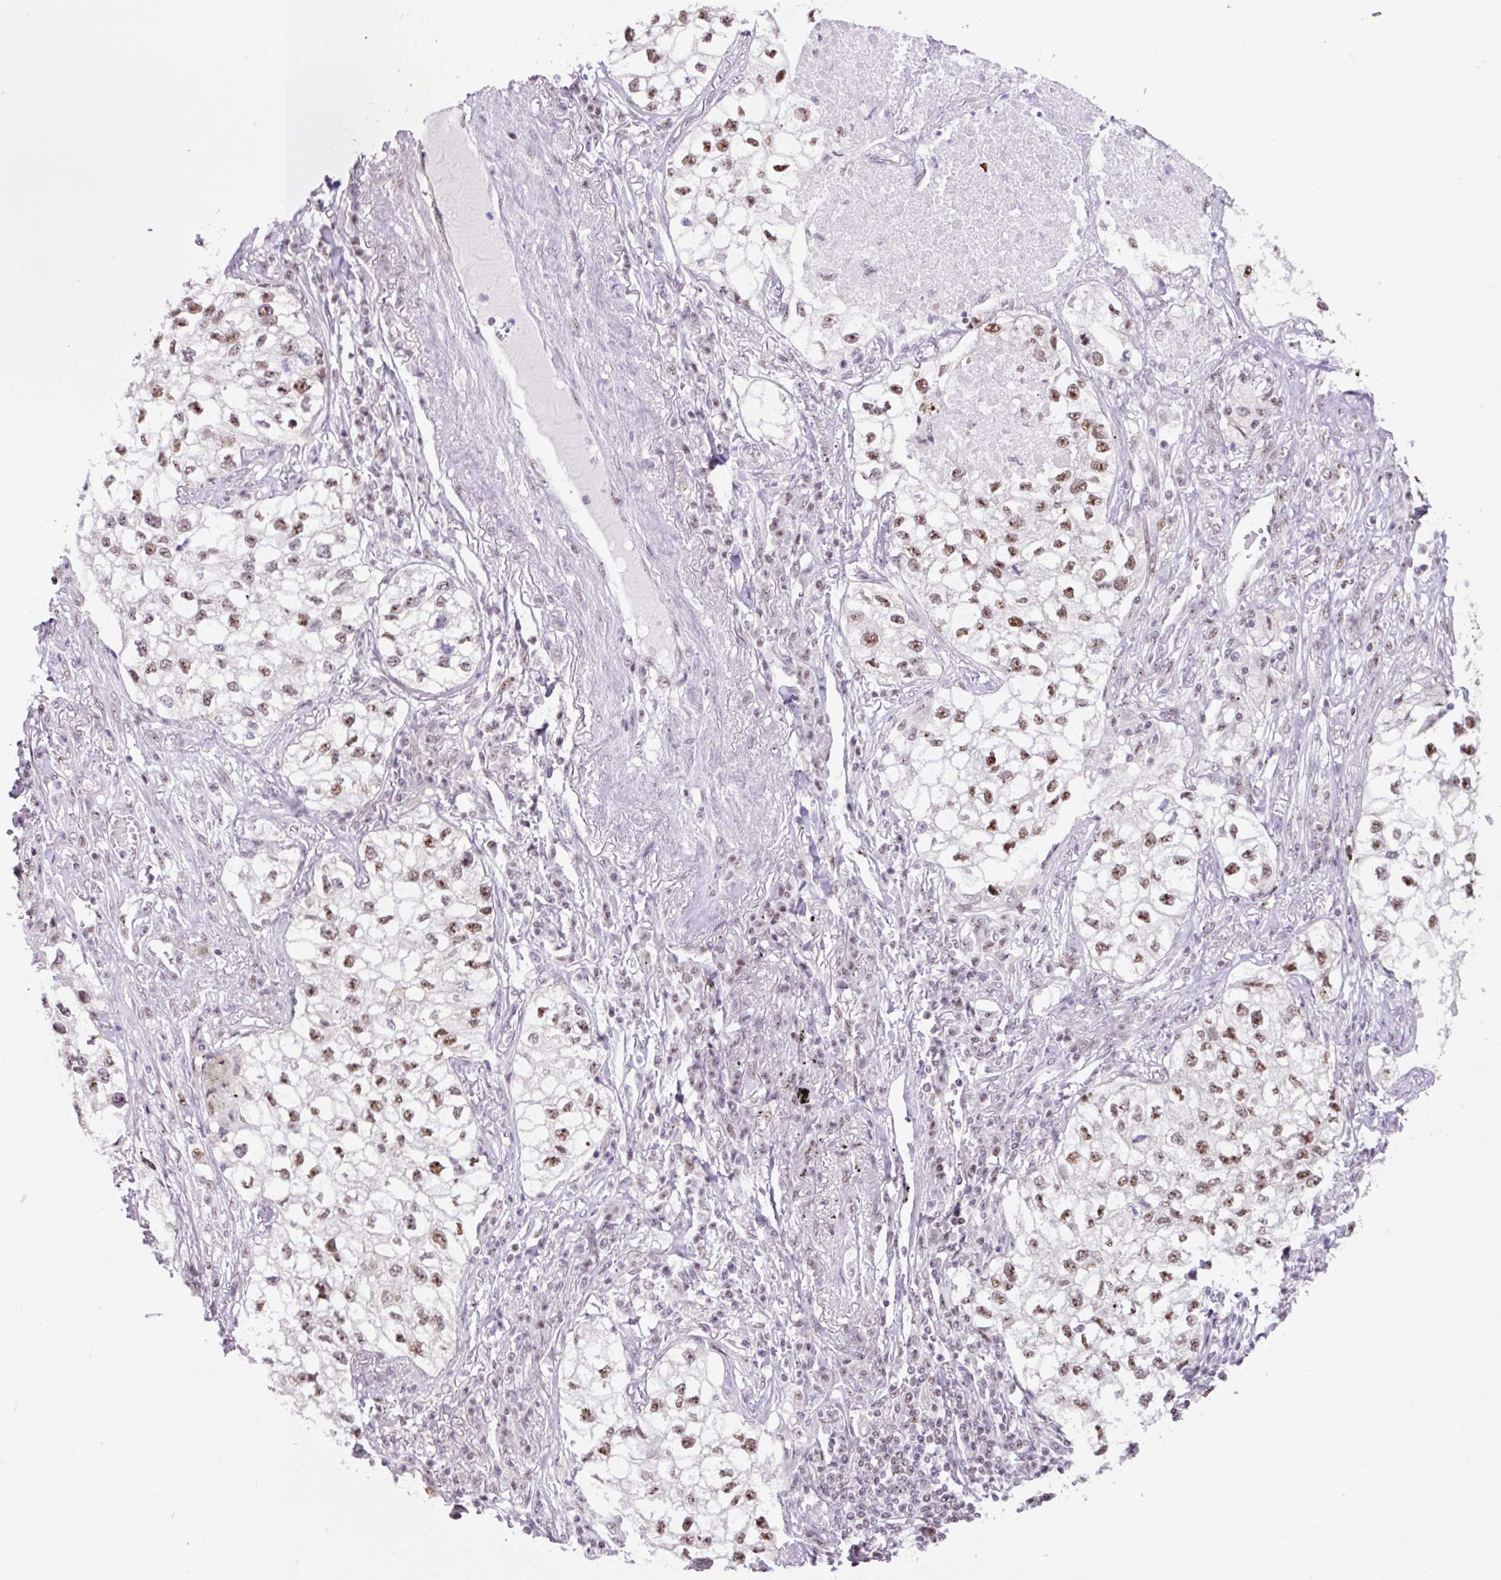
{"staining": {"intensity": "moderate", "quantity": ">75%", "location": "nuclear"}, "tissue": "lung cancer", "cell_type": "Tumor cells", "image_type": "cancer", "snomed": [{"axis": "morphology", "description": "Adenocarcinoma, NOS"}, {"axis": "topography", "description": "Lung"}], "caption": "High-magnification brightfield microscopy of adenocarcinoma (lung) stained with DAB (3,3'-diaminobenzidine) (brown) and counterstained with hematoxylin (blue). tumor cells exhibit moderate nuclear positivity is identified in approximately>75% of cells.", "gene": "TAF1A", "patient": {"sex": "male", "age": 63}}